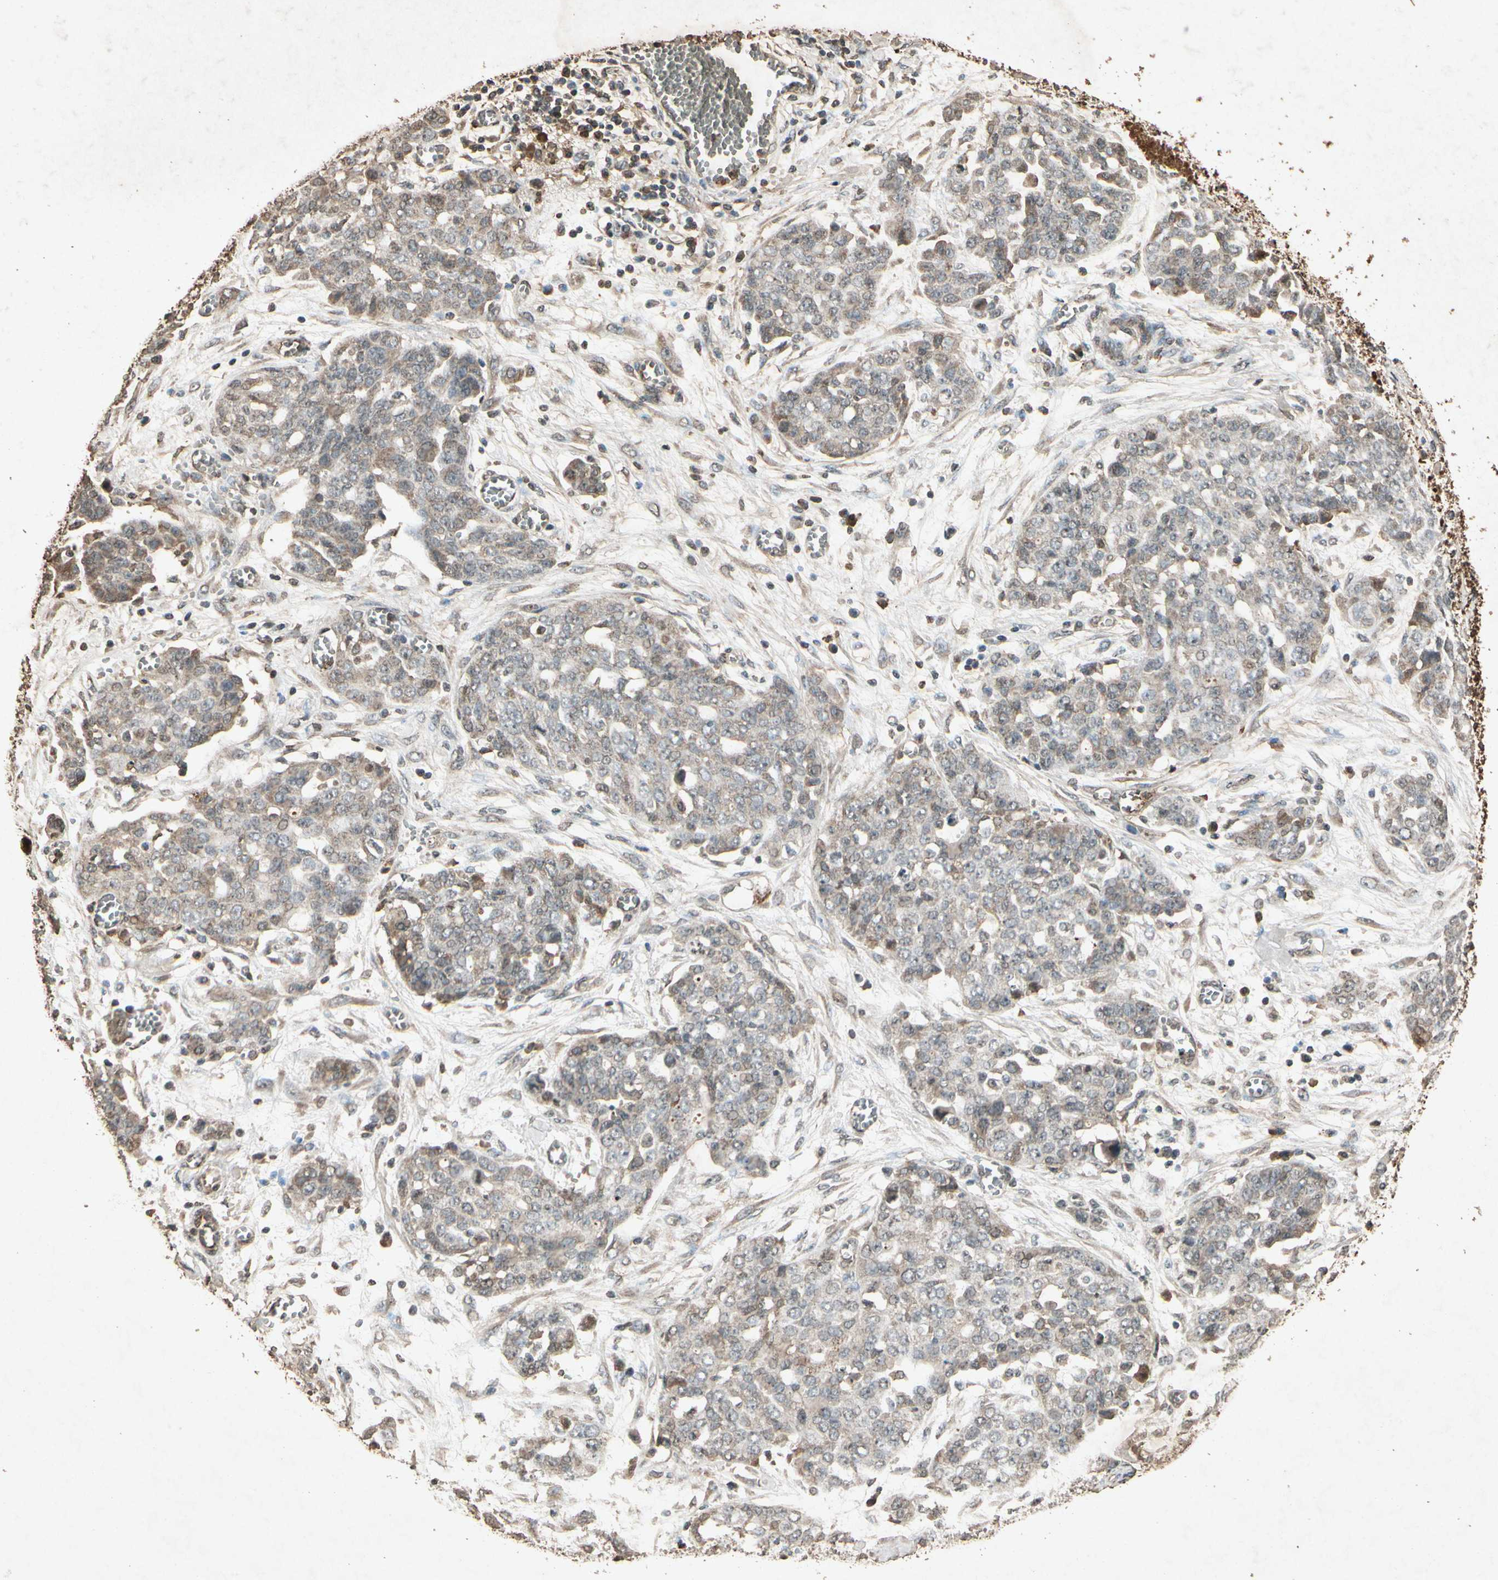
{"staining": {"intensity": "weak", "quantity": "25%-75%", "location": "cytoplasmic/membranous,nuclear"}, "tissue": "ovarian cancer", "cell_type": "Tumor cells", "image_type": "cancer", "snomed": [{"axis": "morphology", "description": "Cystadenocarcinoma, serous, NOS"}, {"axis": "topography", "description": "Soft tissue"}, {"axis": "topography", "description": "Ovary"}], "caption": "This micrograph demonstrates ovarian cancer stained with immunohistochemistry (IHC) to label a protein in brown. The cytoplasmic/membranous and nuclear of tumor cells show weak positivity for the protein. Nuclei are counter-stained blue.", "gene": "GC", "patient": {"sex": "female", "age": 57}}